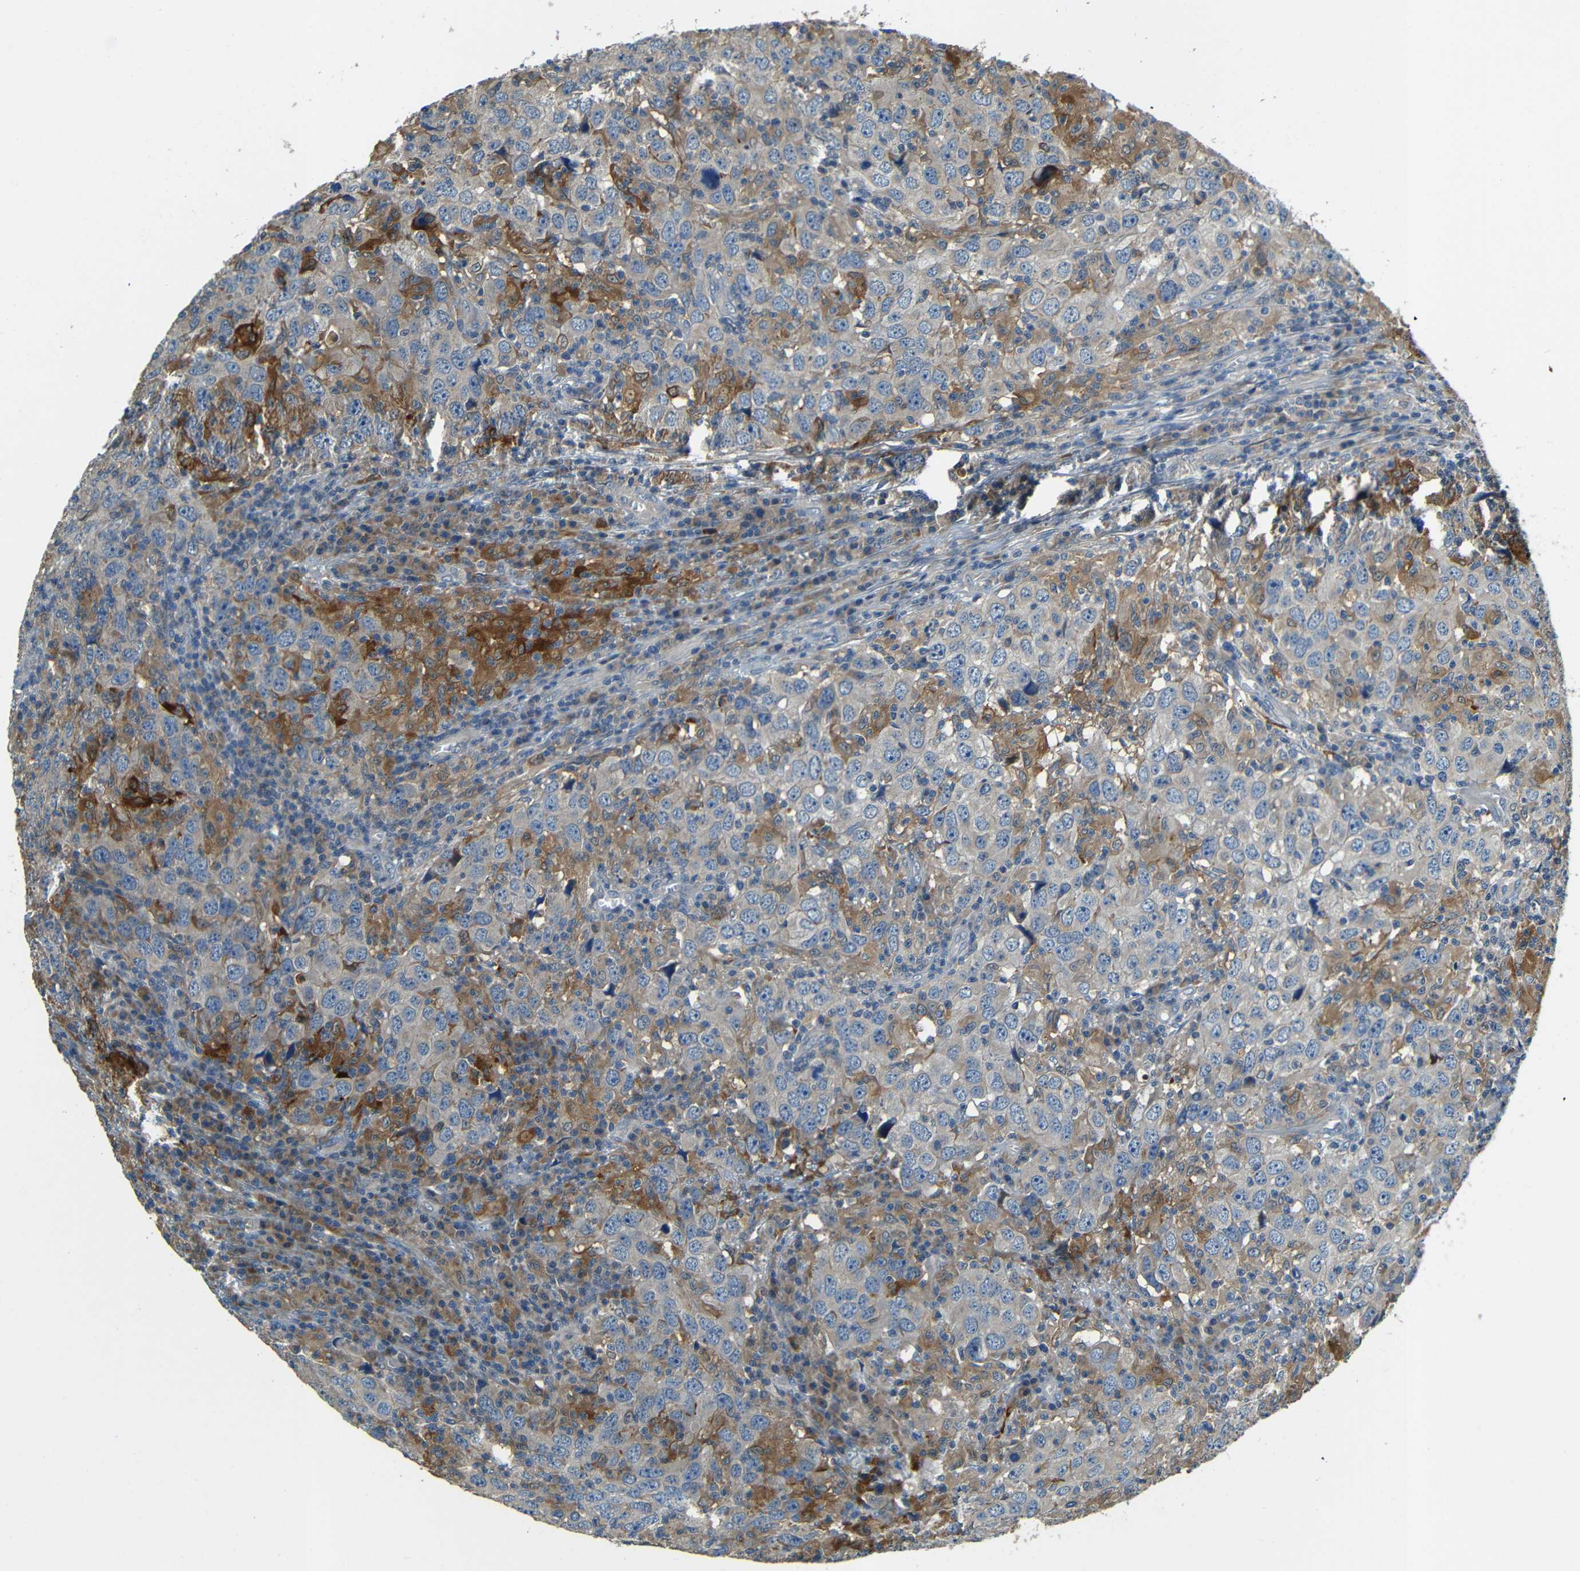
{"staining": {"intensity": "weak", "quantity": "25%-75%", "location": "cytoplasmic/membranous"}, "tissue": "head and neck cancer", "cell_type": "Tumor cells", "image_type": "cancer", "snomed": [{"axis": "morphology", "description": "Adenocarcinoma, NOS"}, {"axis": "topography", "description": "Salivary gland"}, {"axis": "topography", "description": "Head-Neck"}], "caption": "Head and neck cancer (adenocarcinoma) was stained to show a protein in brown. There is low levels of weak cytoplasmic/membranous expression in about 25%-75% of tumor cells. (DAB (3,3'-diaminobenzidine) = brown stain, brightfield microscopy at high magnification).", "gene": "FNDC3A", "patient": {"sex": "female", "age": 65}}